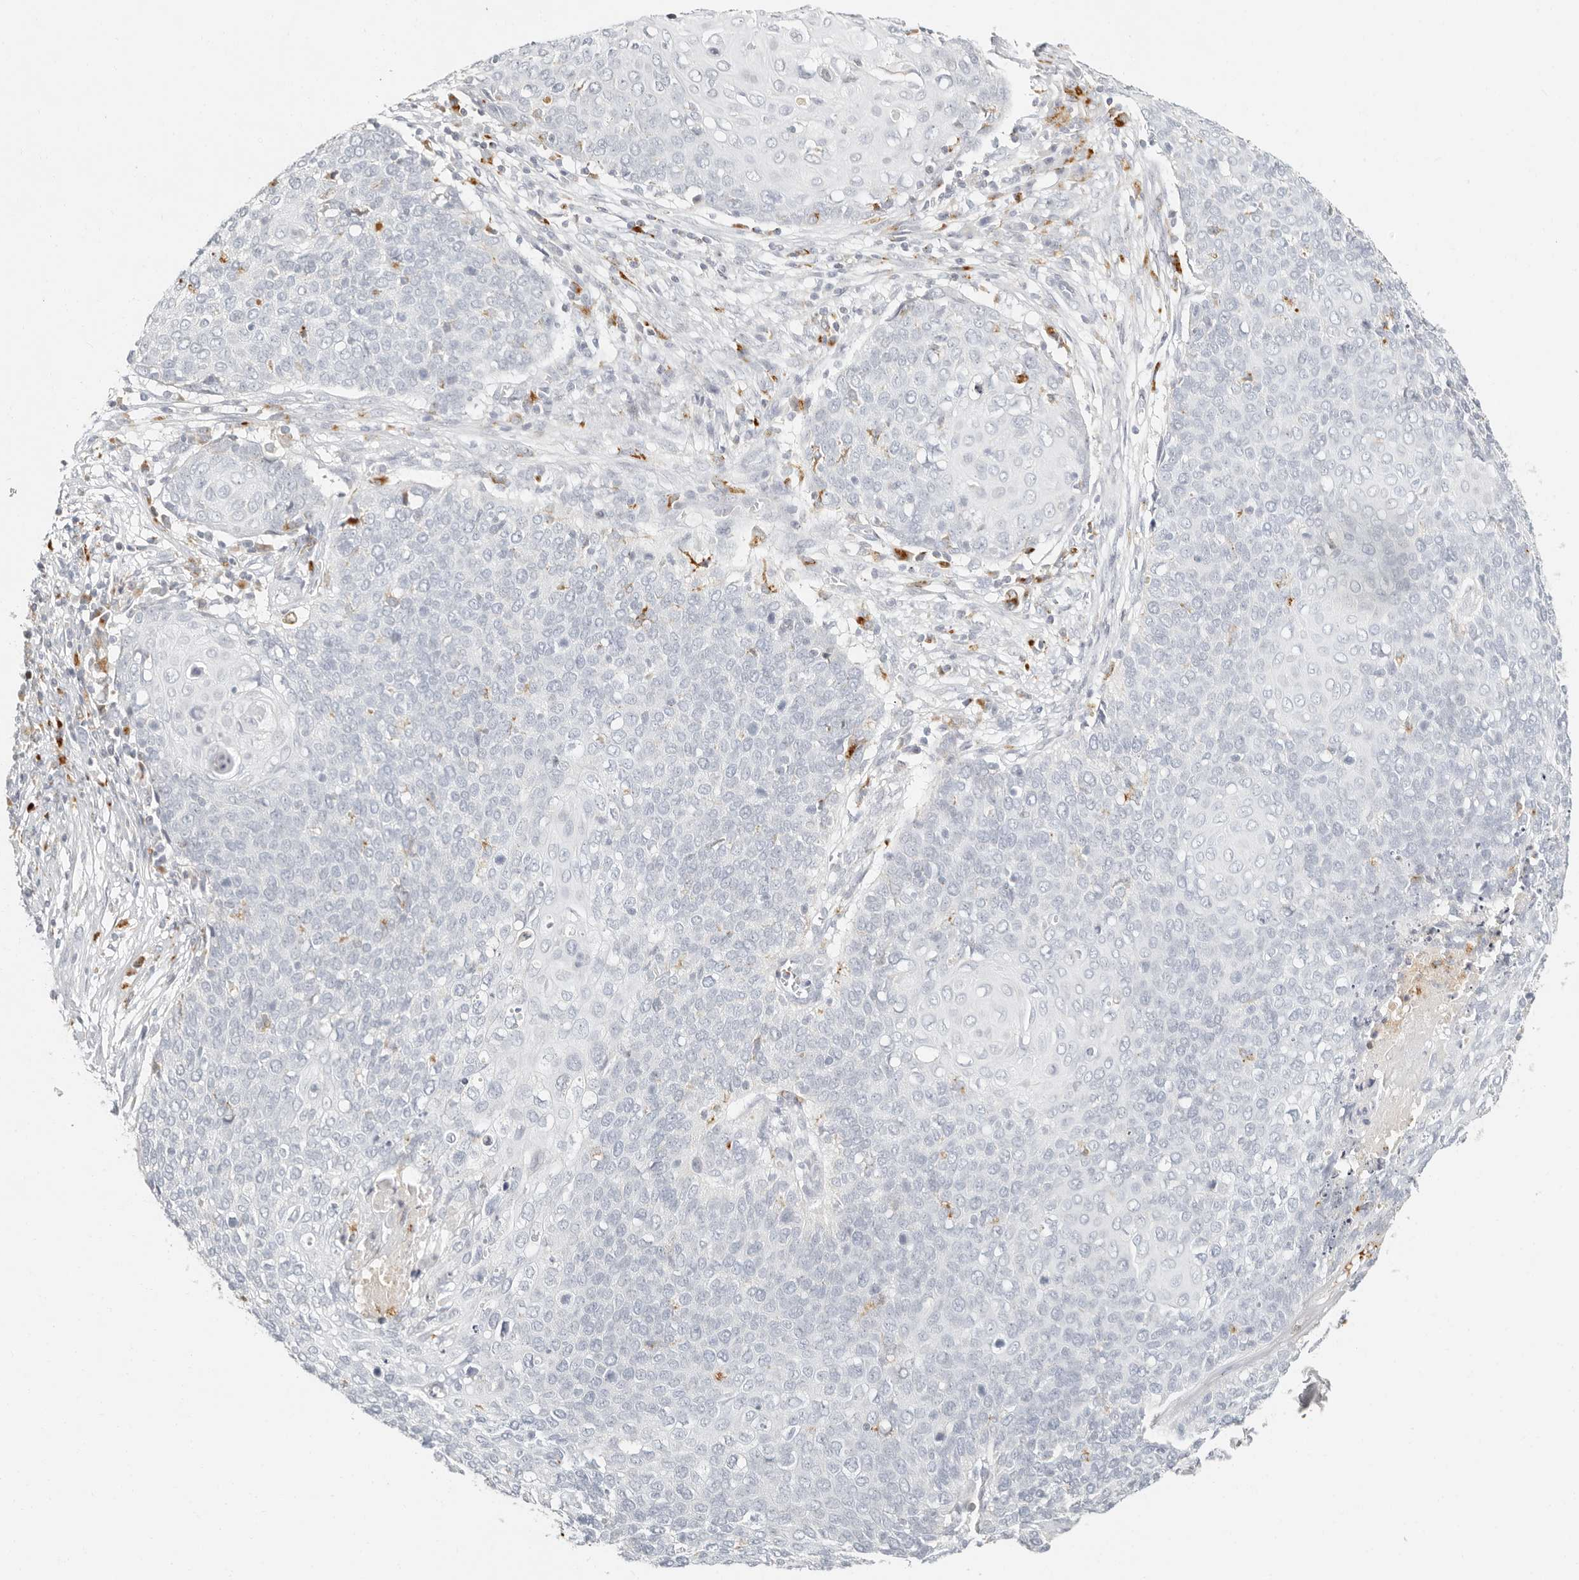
{"staining": {"intensity": "negative", "quantity": "none", "location": "none"}, "tissue": "cervical cancer", "cell_type": "Tumor cells", "image_type": "cancer", "snomed": [{"axis": "morphology", "description": "Squamous cell carcinoma, NOS"}, {"axis": "topography", "description": "Cervix"}], "caption": "Immunohistochemistry of human squamous cell carcinoma (cervical) reveals no positivity in tumor cells. (Stains: DAB immunohistochemistry with hematoxylin counter stain, Microscopy: brightfield microscopy at high magnification).", "gene": "RNASET2", "patient": {"sex": "female", "age": 39}}